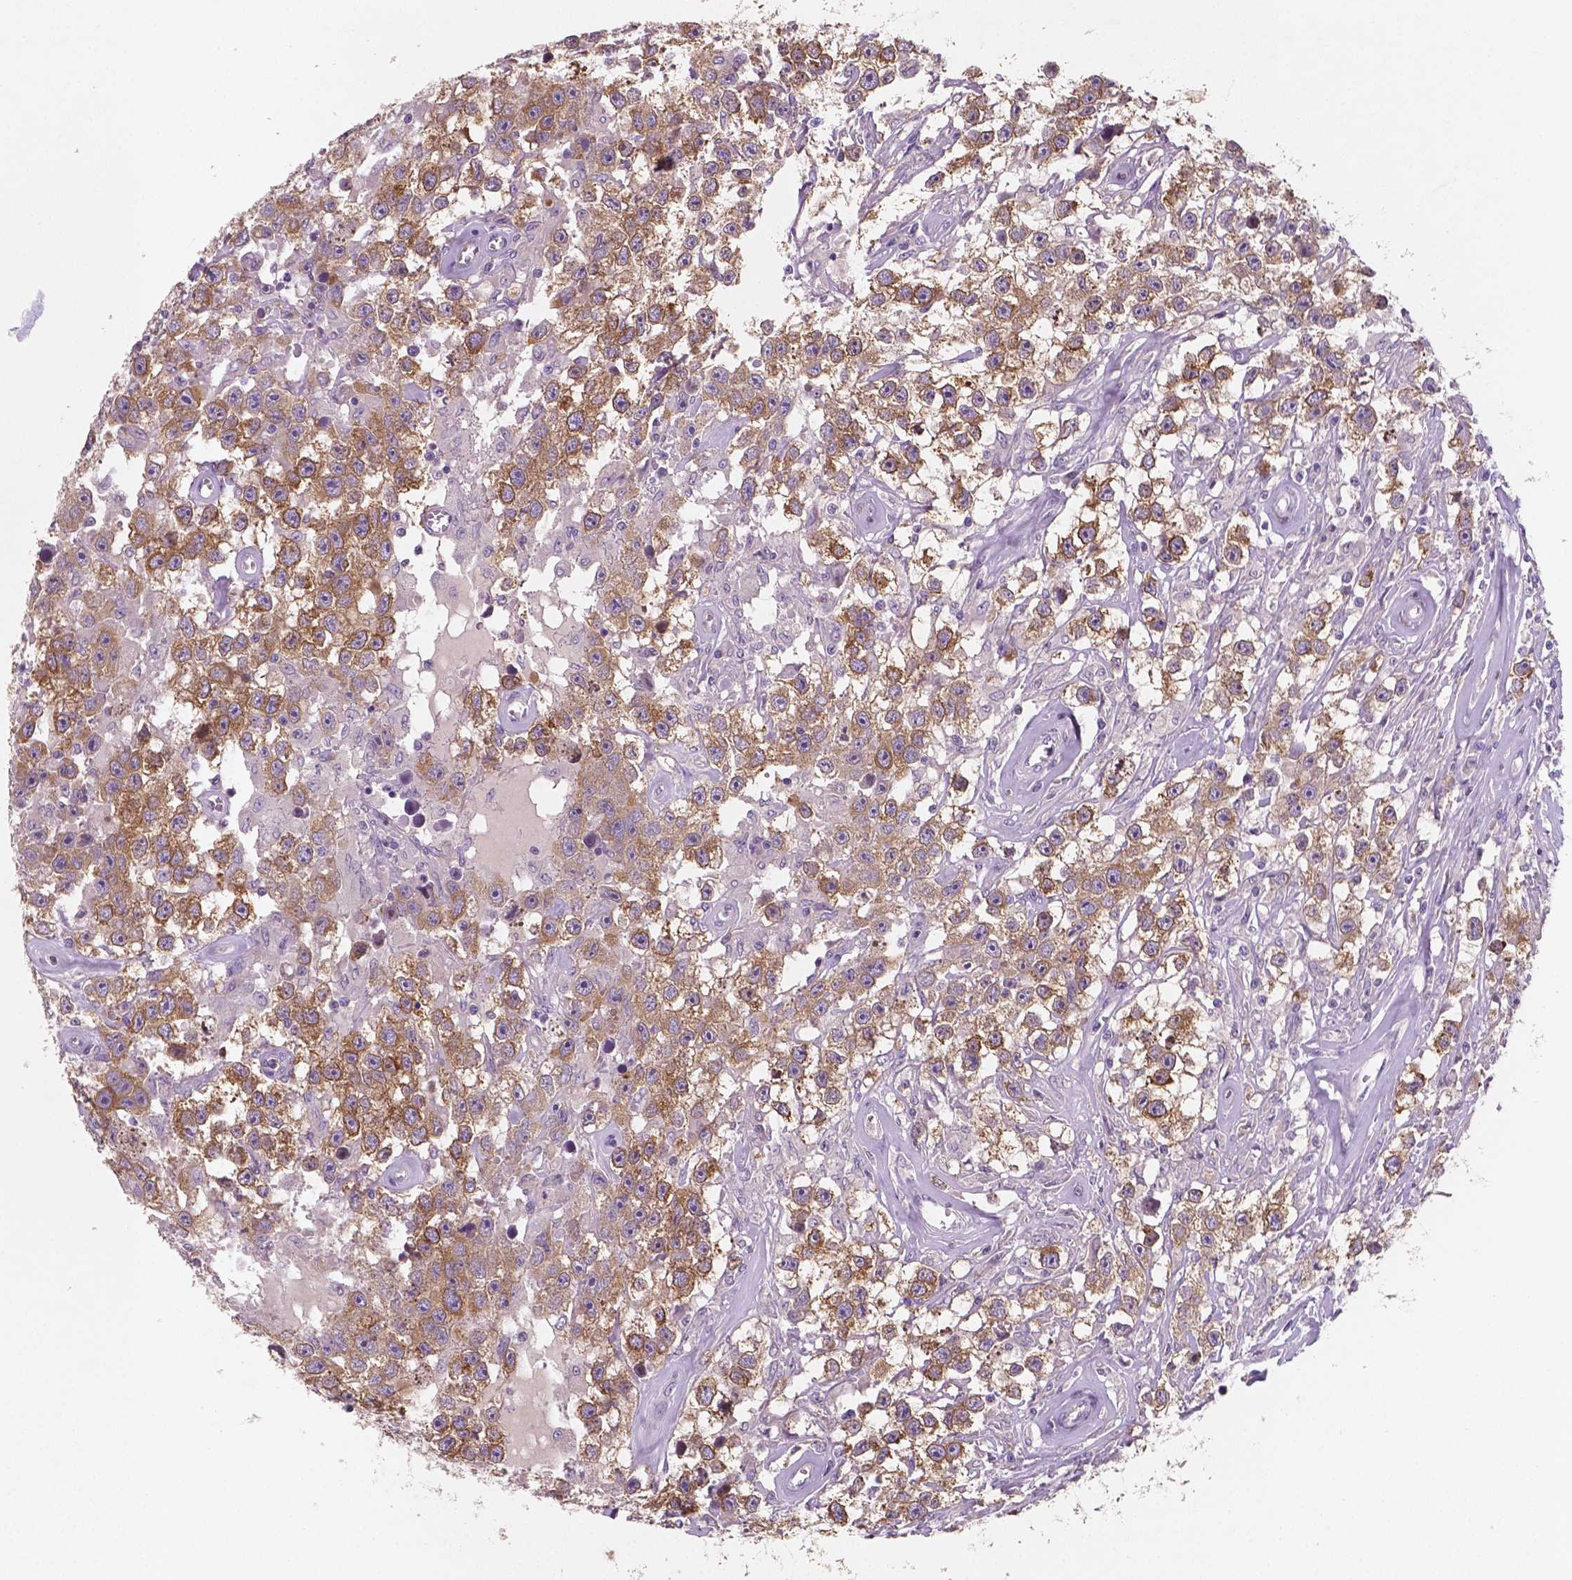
{"staining": {"intensity": "moderate", "quantity": ">75%", "location": "cytoplasmic/membranous"}, "tissue": "testis cancer", "cell_type": "Tumor cells", "image_type": "cancer", "snomed": [{"axis": "morphology", "description": "Seminoma, NOS"}, {"axis": "topography", "description": "Testis"}], "caption": "The image exhibits a brown stain indicating the presence of a protein in the cytoplasmic/membranous of tumor cells in testis cancer (seminoma). (IHC, brightfield microscopy, high magnification).", "gene": "LSM14B", "patient": {"sex": "male", "age": 43}}